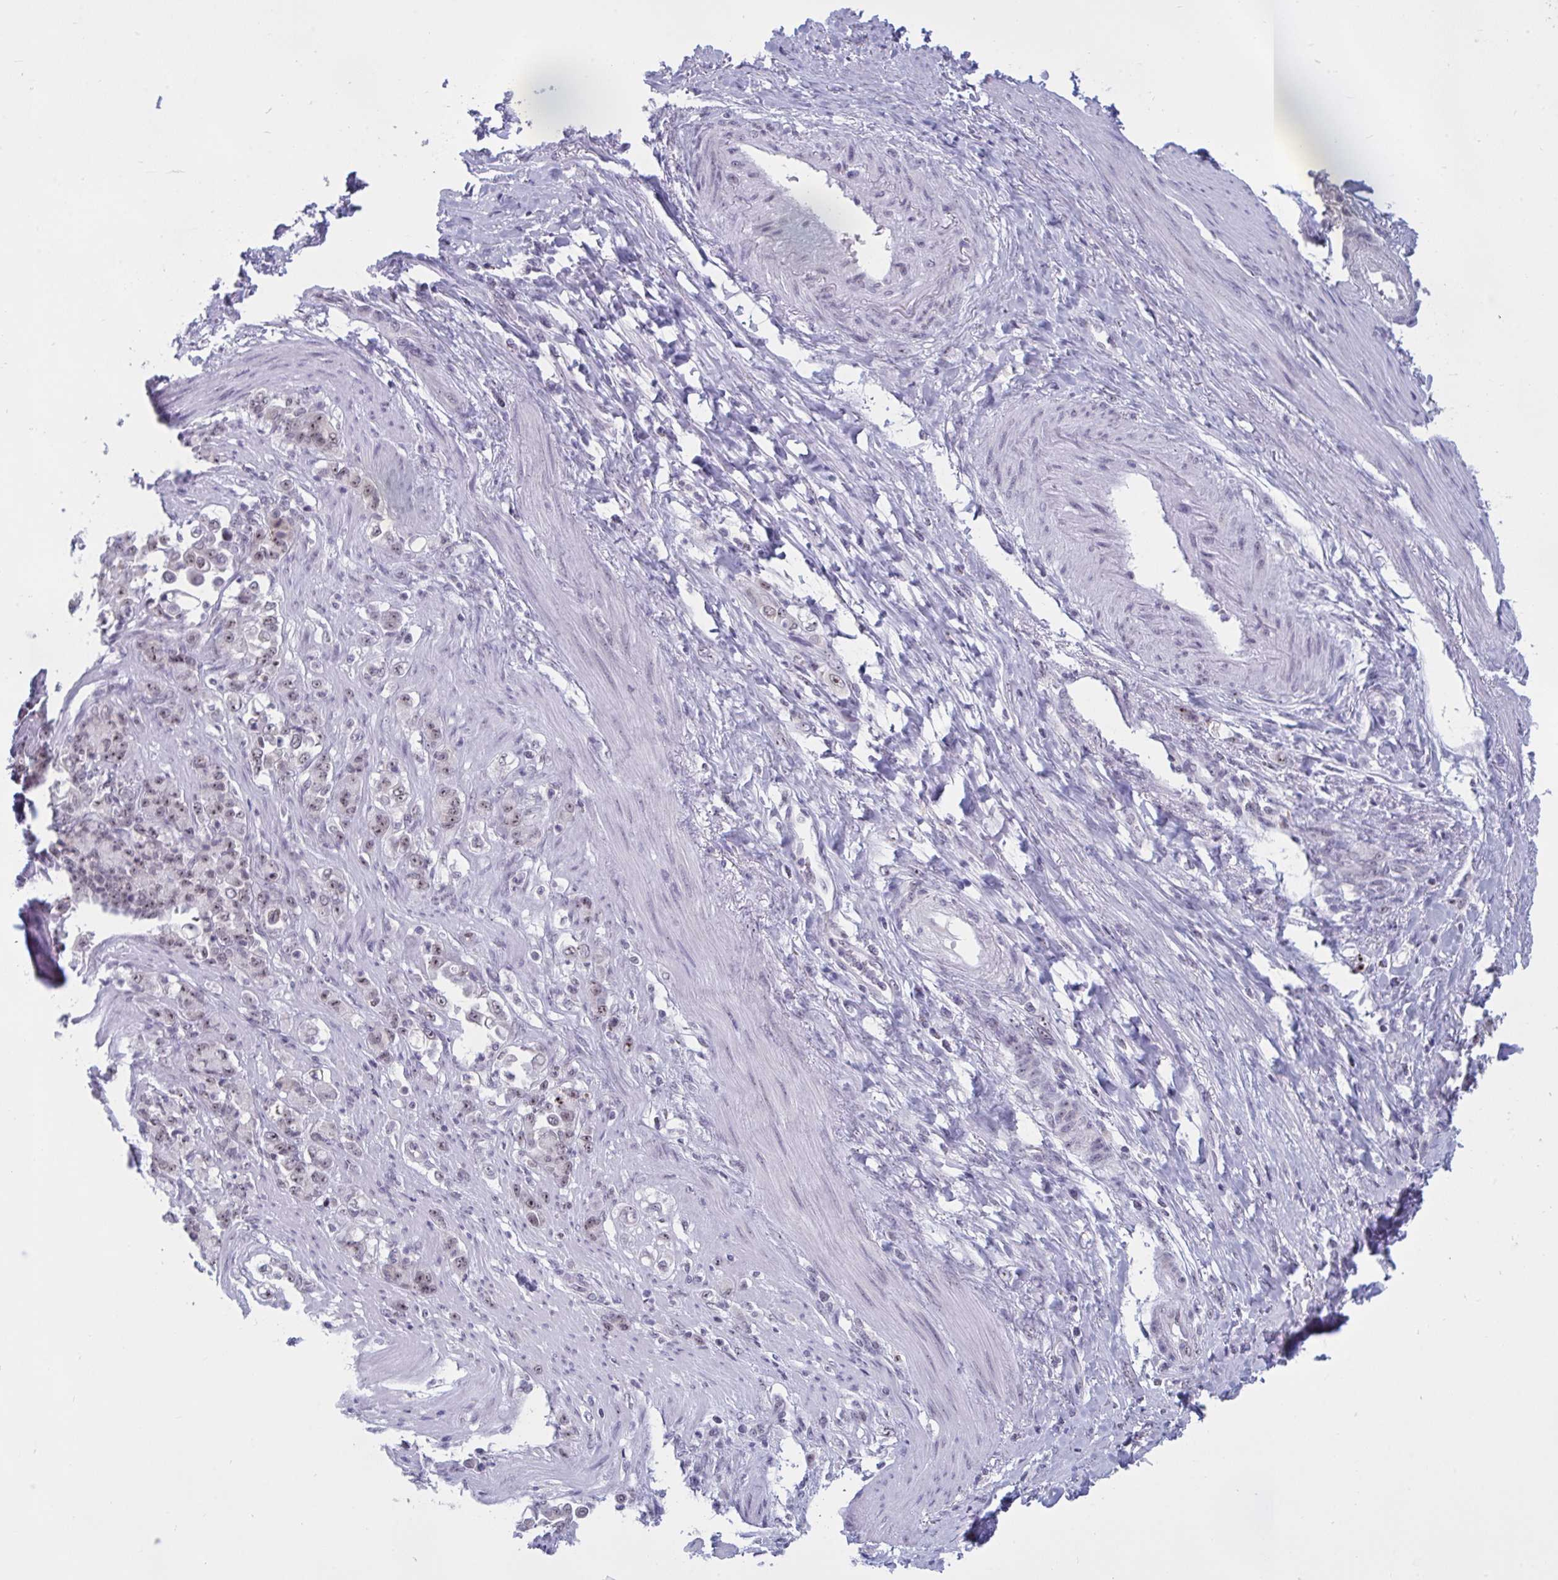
{"staining": {"intensity": "weak", "quantity": ">75%", "location": "nuclear"}, "tissue": "stomach cancer", "cell_type": "Tumor cells", "image_type": "cancer", "snomed": [{"axis": "morphology", "description": "Normal tissue, NOS"}, {"axis": "morphology", "description": "Adenocarcinoma, NOS"}, {"axis": "topography", "description": "Stomach"}], "caption": "Stomach adenocarcinoma tissue displays weak nuclear positivity in about >75% of tumor cells, visualized by immunohistochemistry.", "gene": "TGM6", "patient": {"sex": "female", "age": 79}}